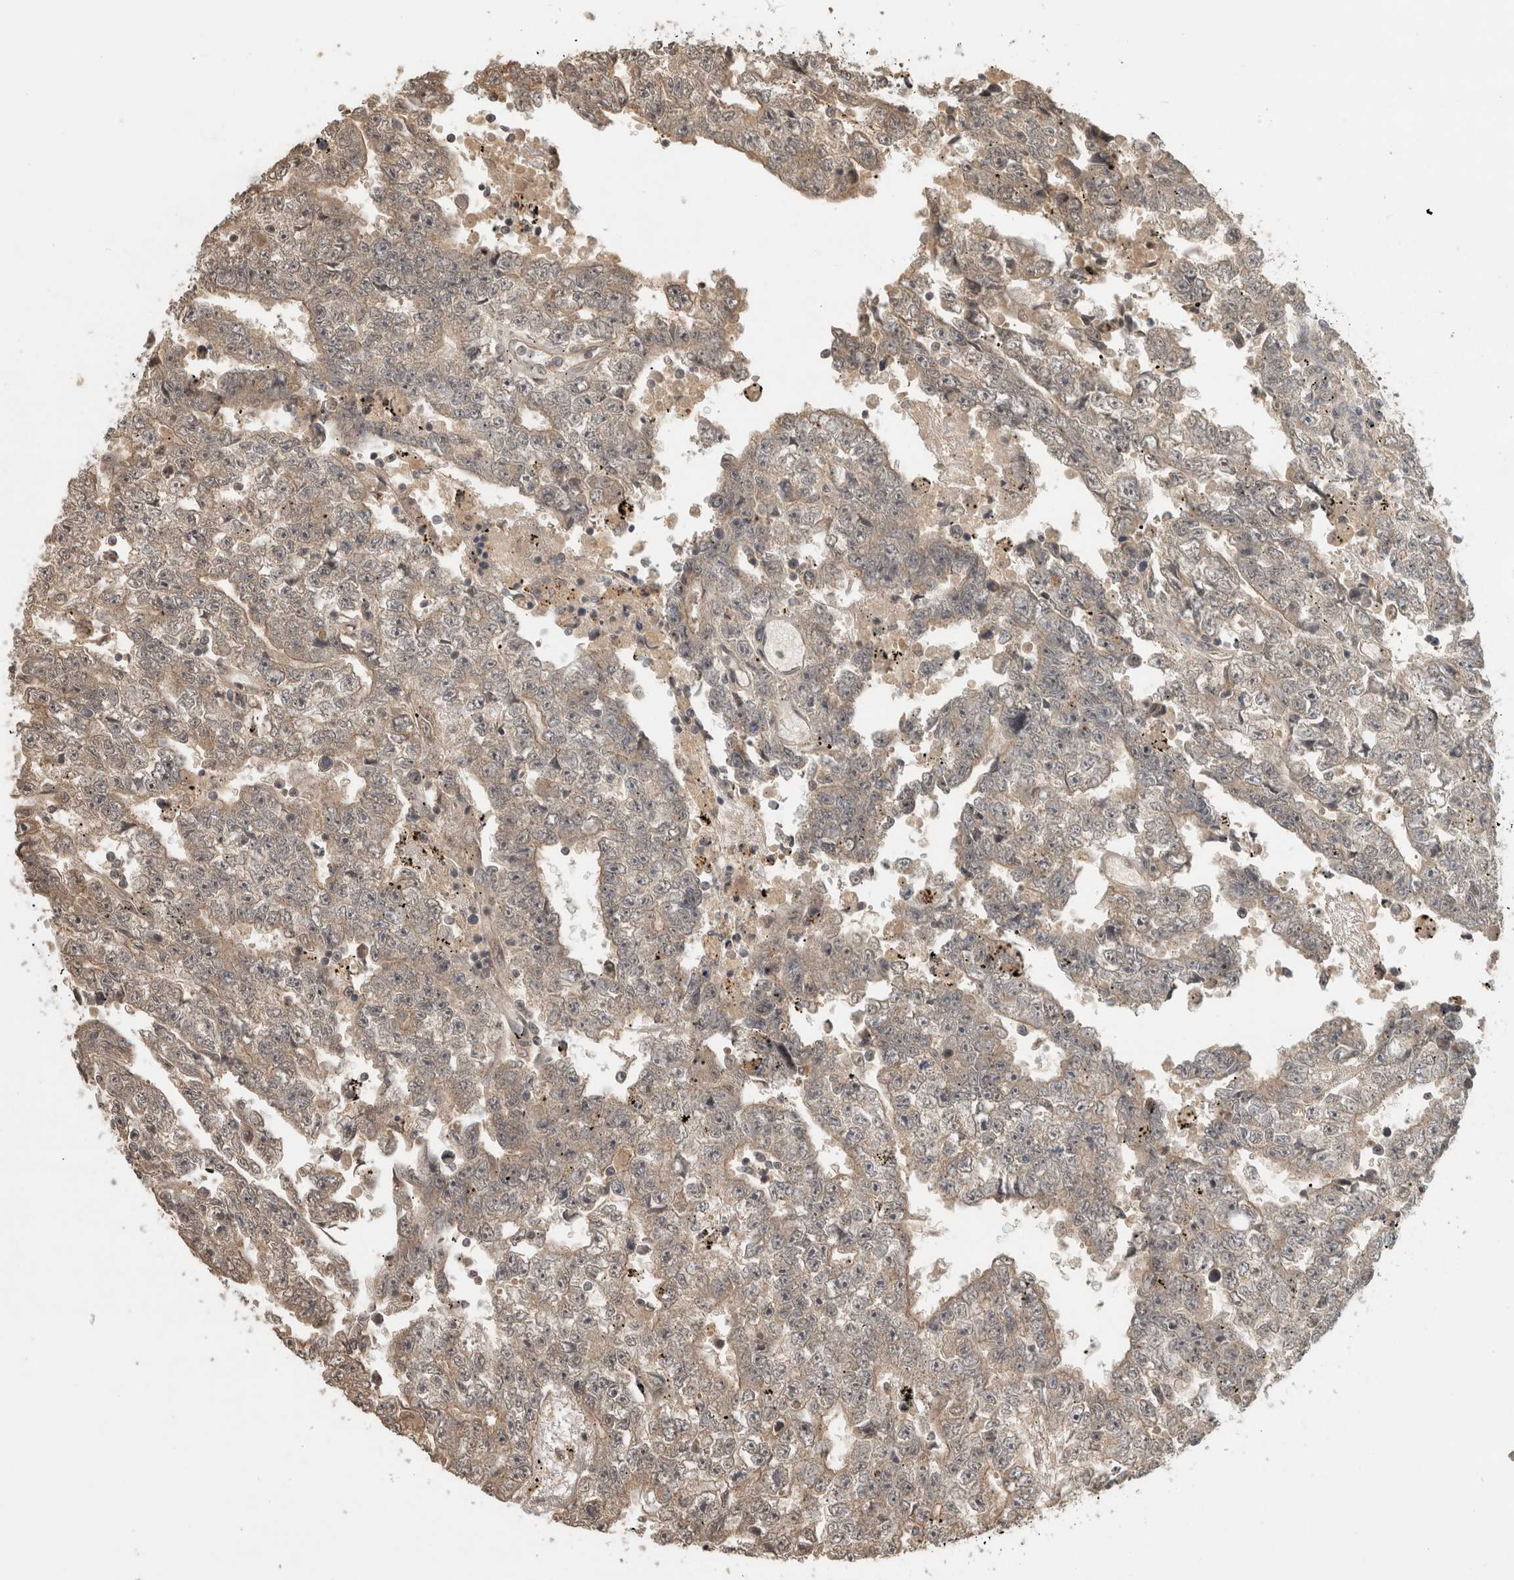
{"staining": {"intensity": "weak", "quantity": "25%-75%", "location": "cytoplasmic/membranous"}, "tissue": "testis cancer", "cell_type": "Tumor cells", "image_type": "cancer", "snomed": [{"axis": "morphology", "description": "Carcinoma, Embryonal, NOS"}, {"axis": "topography", "description": "Testis"}], "caption": "Embryonal carcinoma (testis) tissue exhibits weak cytoplasmic/membranous expression in approximately 25%-75% of tumor cells, visualized by immunohistochemistry. Immunohistochemistry stains the protein in brown and the nuclei are stained blue.", "gene": "PITPNC1", "patient": {"sex": "male", "age": 25}}